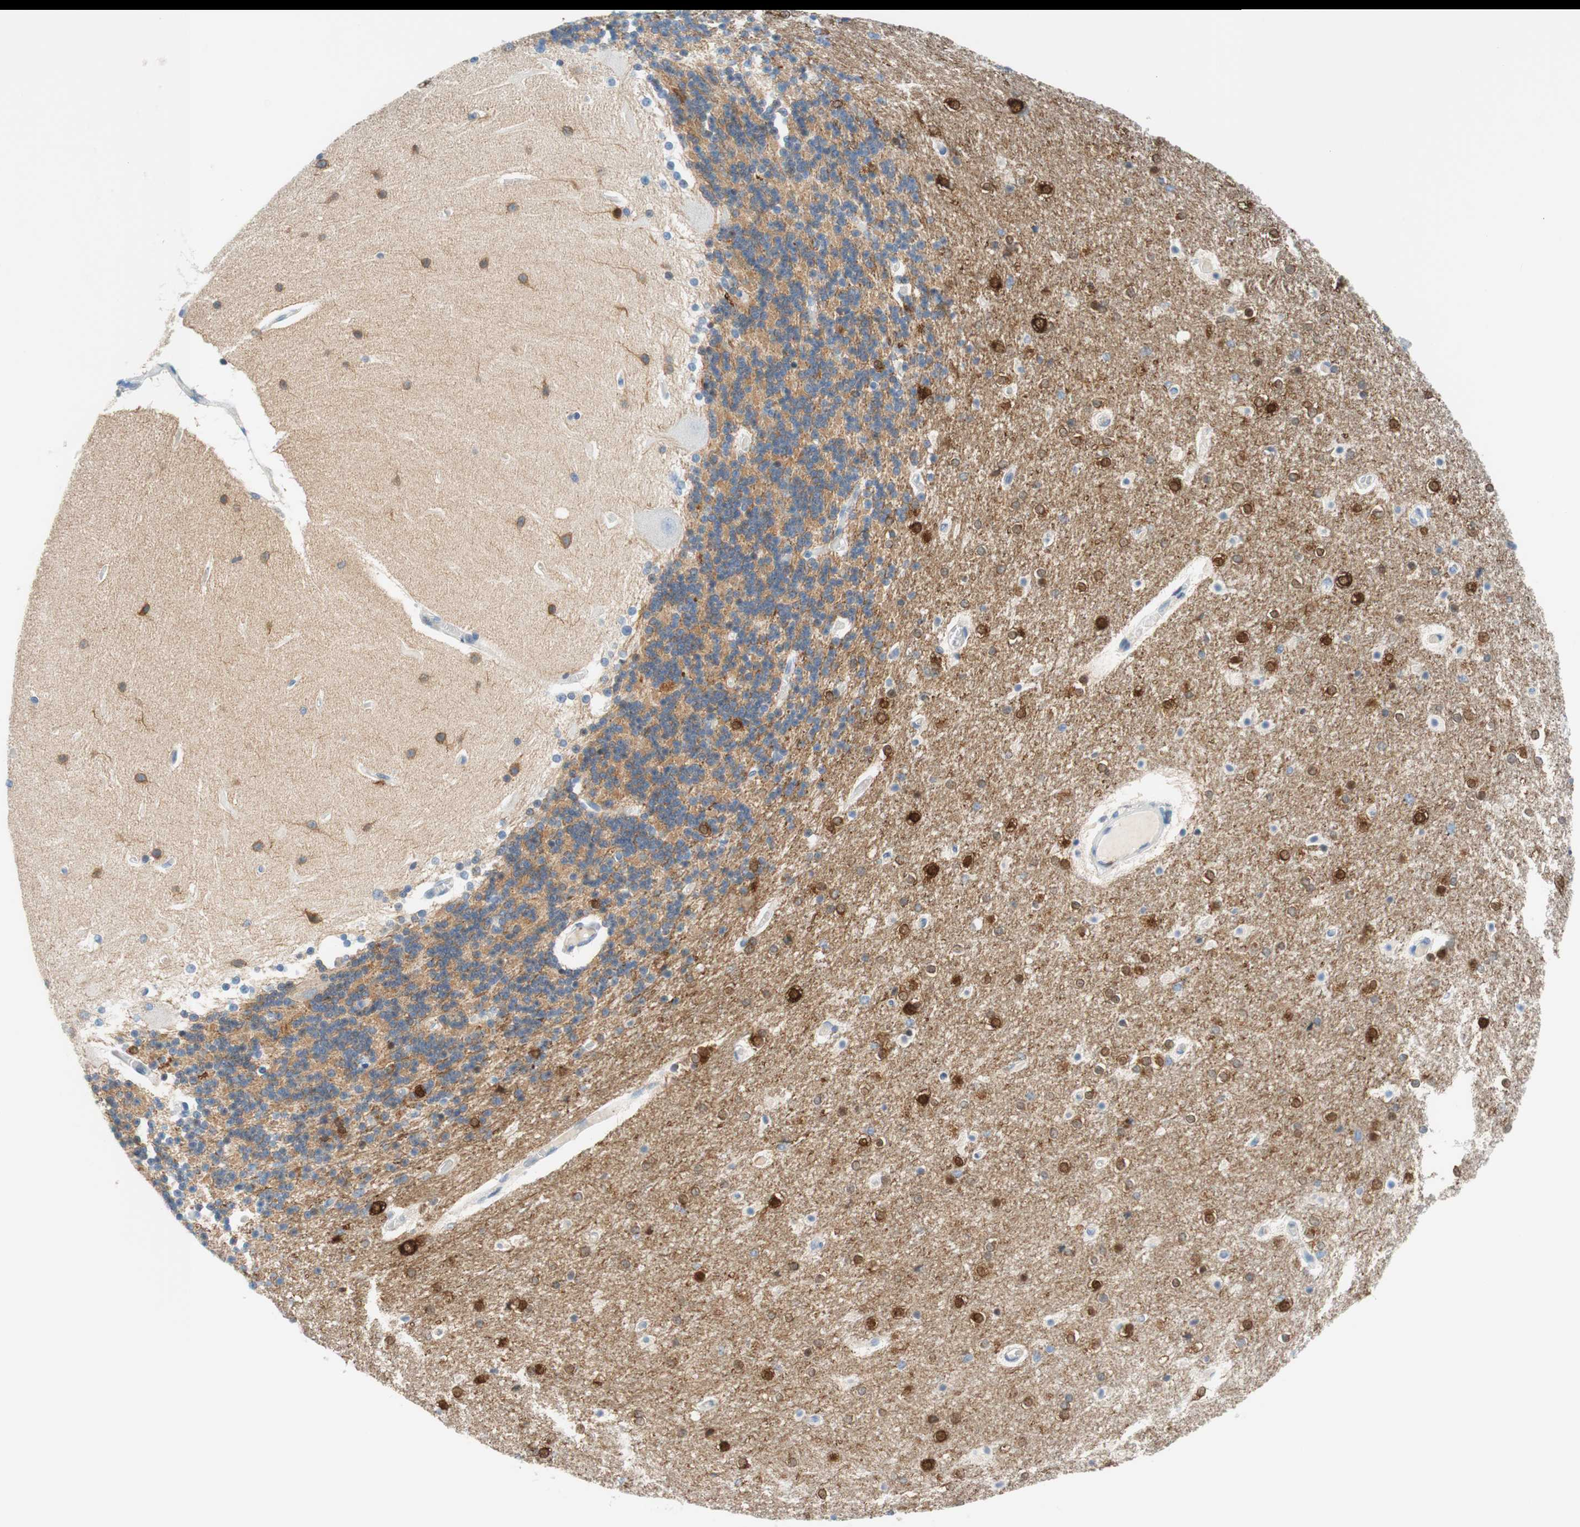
{"staining": {"intensity": "strong", "quantity": "<25%", "location": "cytoplasmic/membranous"}, "tissue": "cerebellum", "cell_type": "Cells in granular layer", "image_type": "normal", "snomed": [{"axis": "morphology", "description": "Normal tissue, NOS"}, {"axis": "topography", "description": "Cerebellum"}], "caption": "This histopathology image exhibits immunohistochemistry (IHC) staining of normal human cerebellum, with medium strong cytoplasmic/membranous positivity in approximately <25% of cells in granular layer.", "gene": "STMN1", "patient": {"sex": "female", "age": 54}}